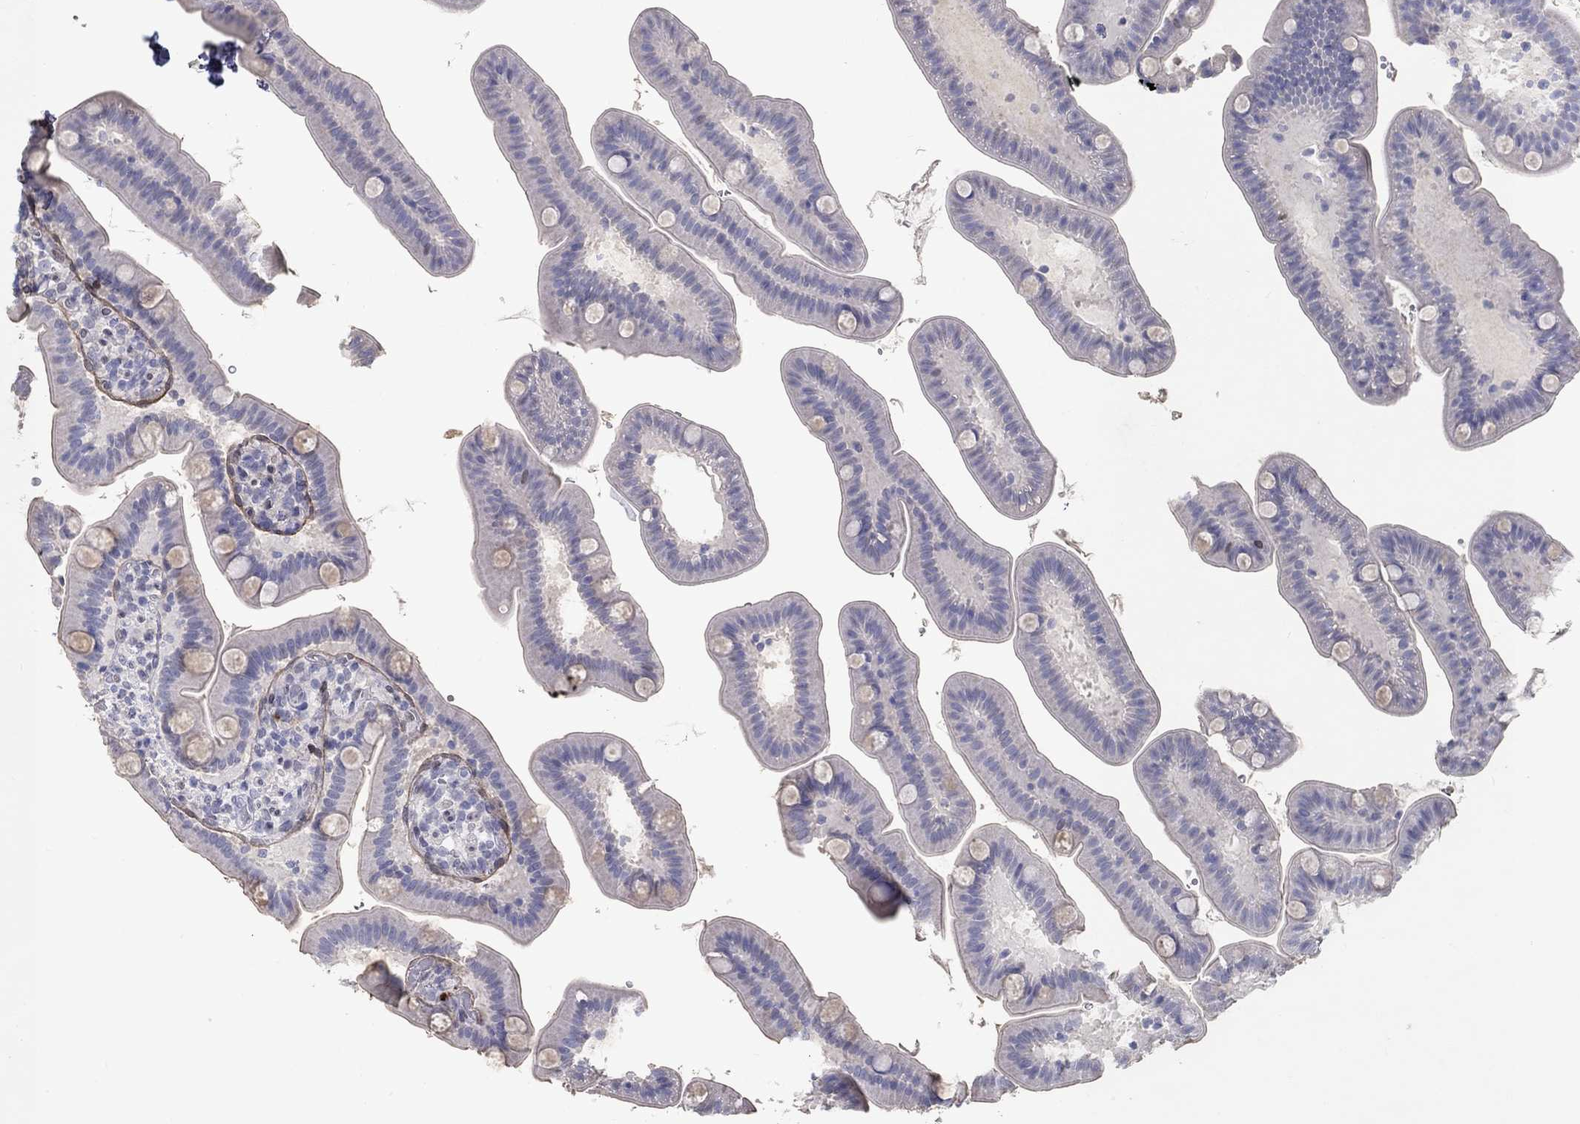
{"staining": {"intensity": "negative", "quantity": "none", "location": "none"}, "tissue": "small intestine", "cell_type": "Glandular cells", "image_type": "normal", "snomed": [{"axis": "morphology", "description": "Normal tissue, NOS"}, {"axis": "topography", "description": "Small intestine"}], "caption": "Immunohistochemical staining of unremarkable human small intestine exhibits no significant positivity in glandular cells.", "gene": "FGF2", "patient": {"sex": "male", "age": 66}}